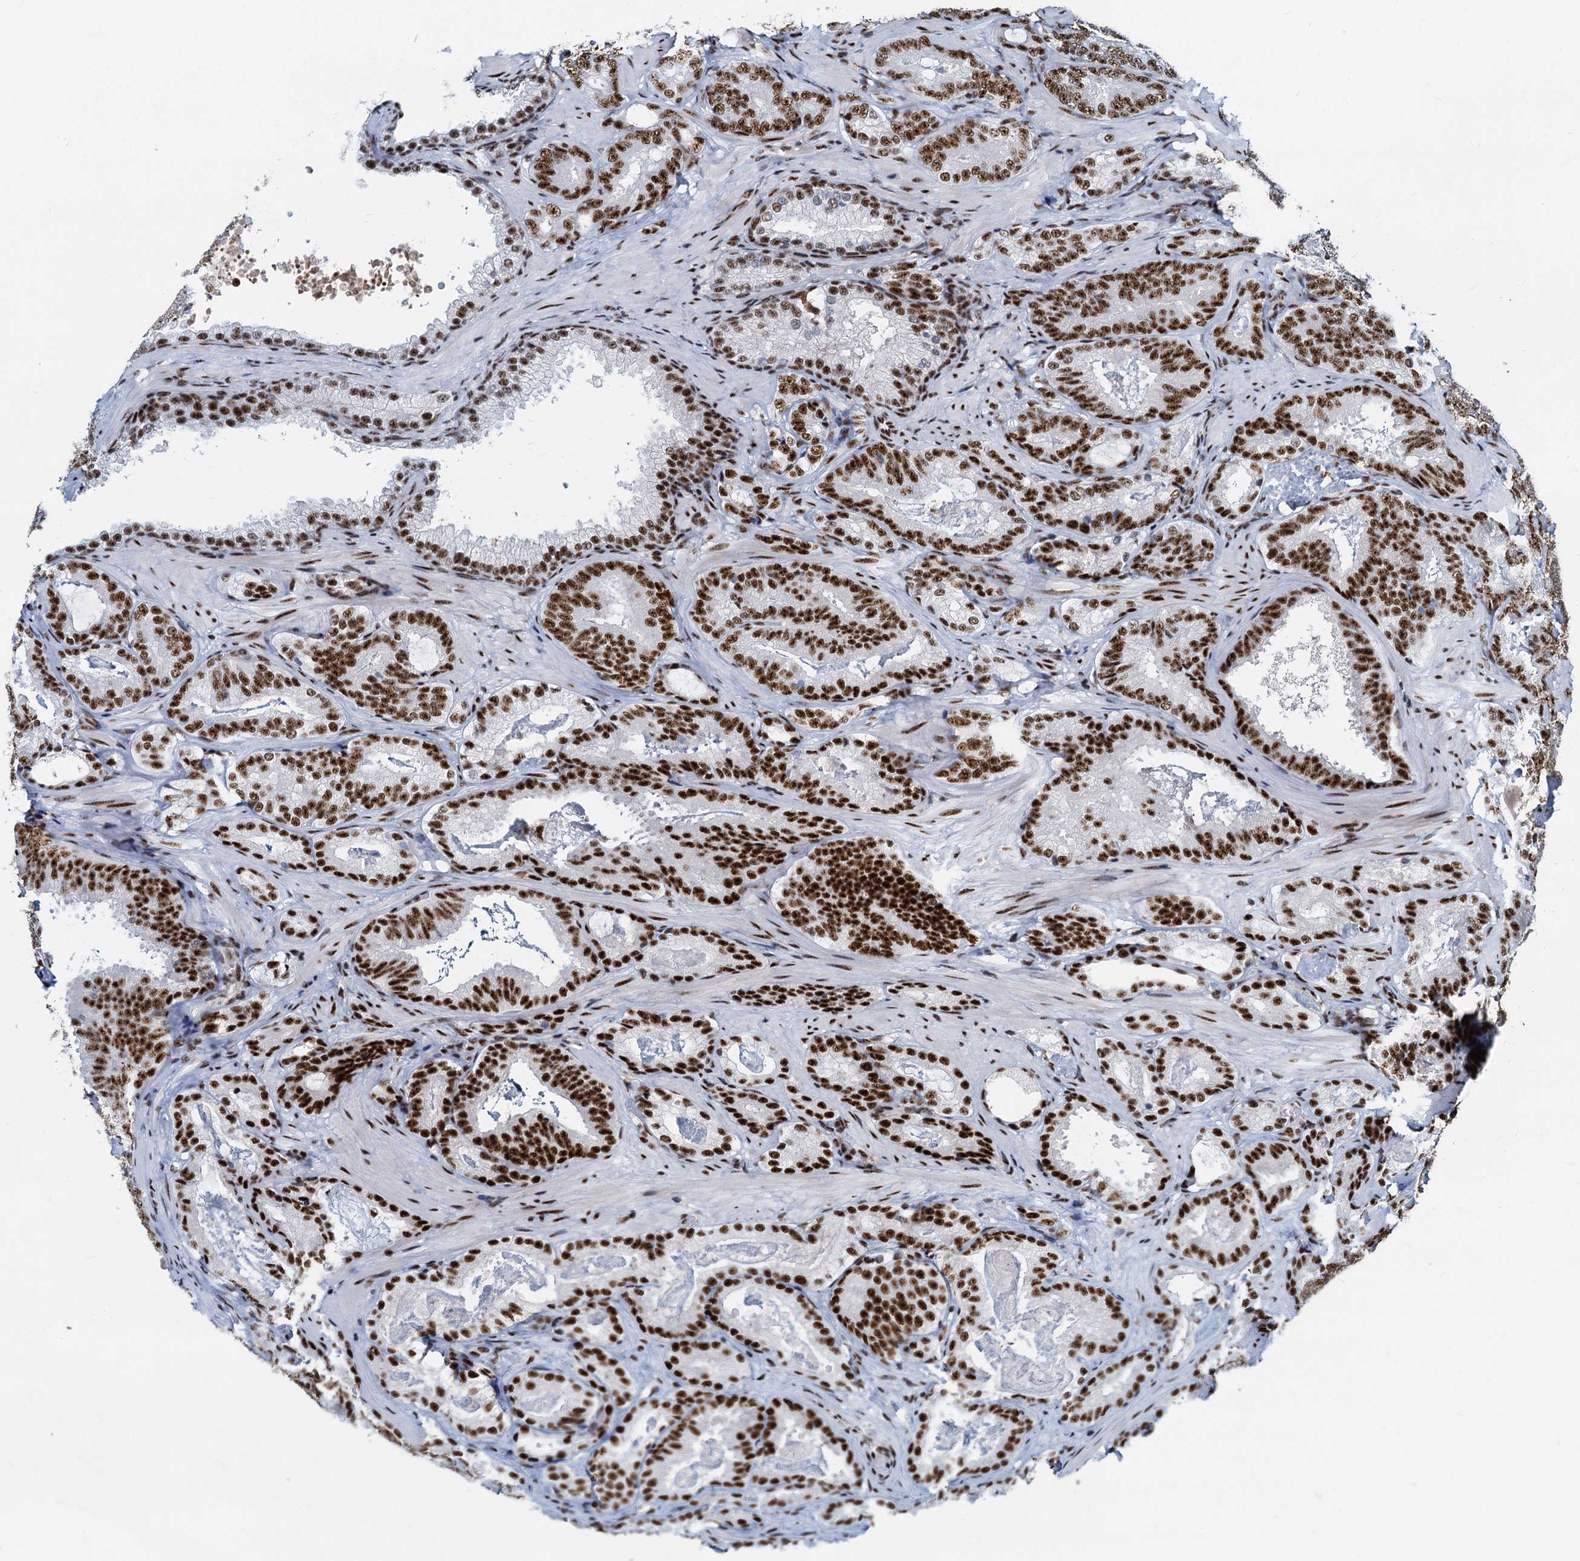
{"staining": {"intensity": "strong", "quantity": ">75%", "location": "nuclear"}, "tissue": "prostate cancer", "cell_type": "Tumor cells", "image_type": "cancer", "snomed": [{"axis": "morphology", "description": "Adenocarcinoma, Low grade"}, {"axis": "topography", "description": "Prostate"}], "caption": "A photomicrograph of prostate low-grade adenocarcinoma stained for a protein exhibits strong nuclear brown staining in tumor cells.", "gene": "RBM26", "patient": {"sex": "male", "age": 60}}